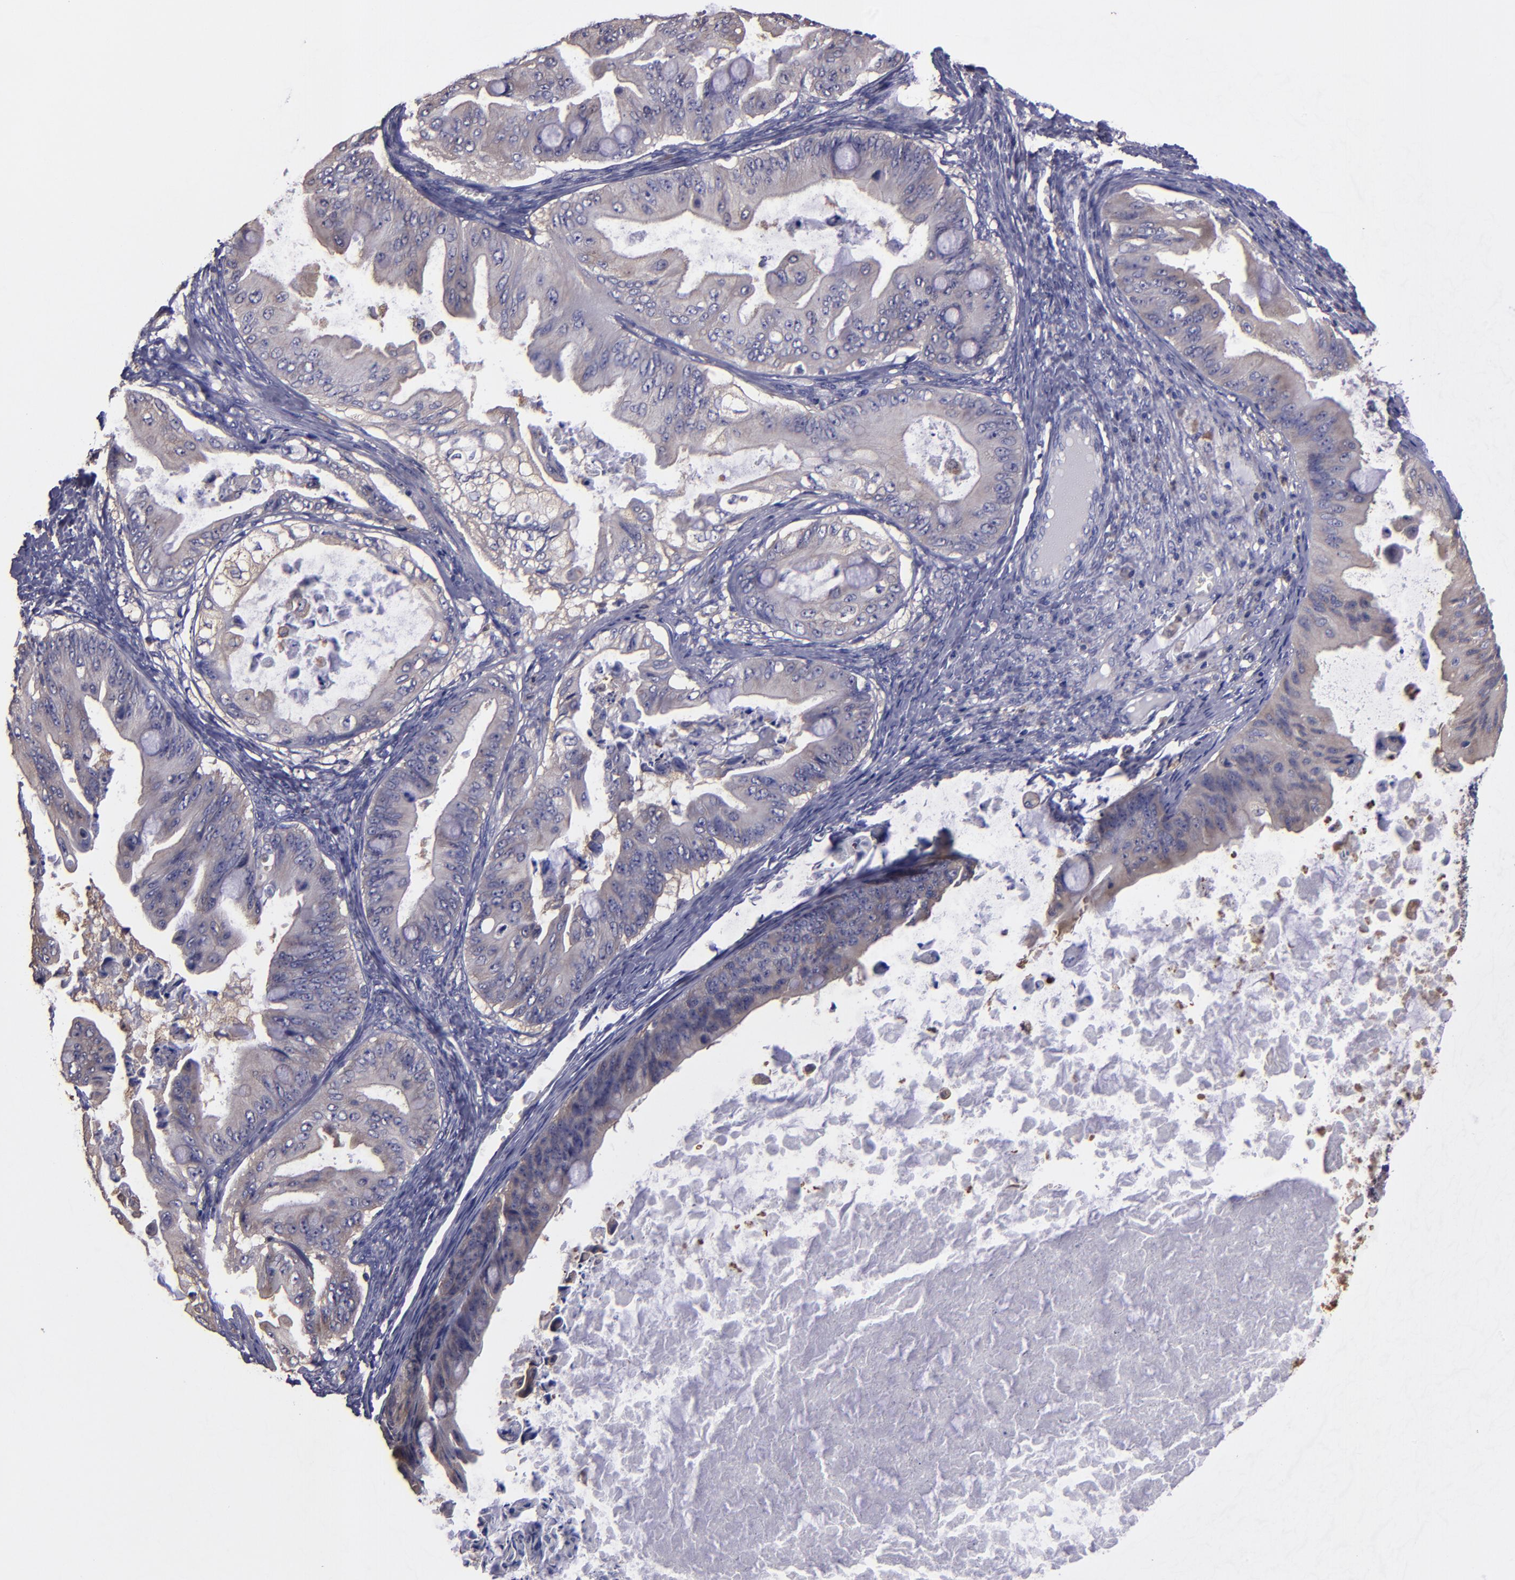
{"staining": {"intensity": "weak", "quantity": "25%-75%", "location": "cytoplasmic/membranous"}, "tissue": "ovarian cancer", "cell_type": "Tumor cells", "image_type": "cancer", "snomed": [{"axis": "morphology", "description": "Cystadenocarcinoma, mucinous, NOS"}, {"axis": "topography", "description": "Ovary"}], "caption": "Human ovarian cancer stained with a protein marker reveals weak staining in tumor cells.", "gene": "CARS1", "patient": {"sex": "female", "age": 37}}